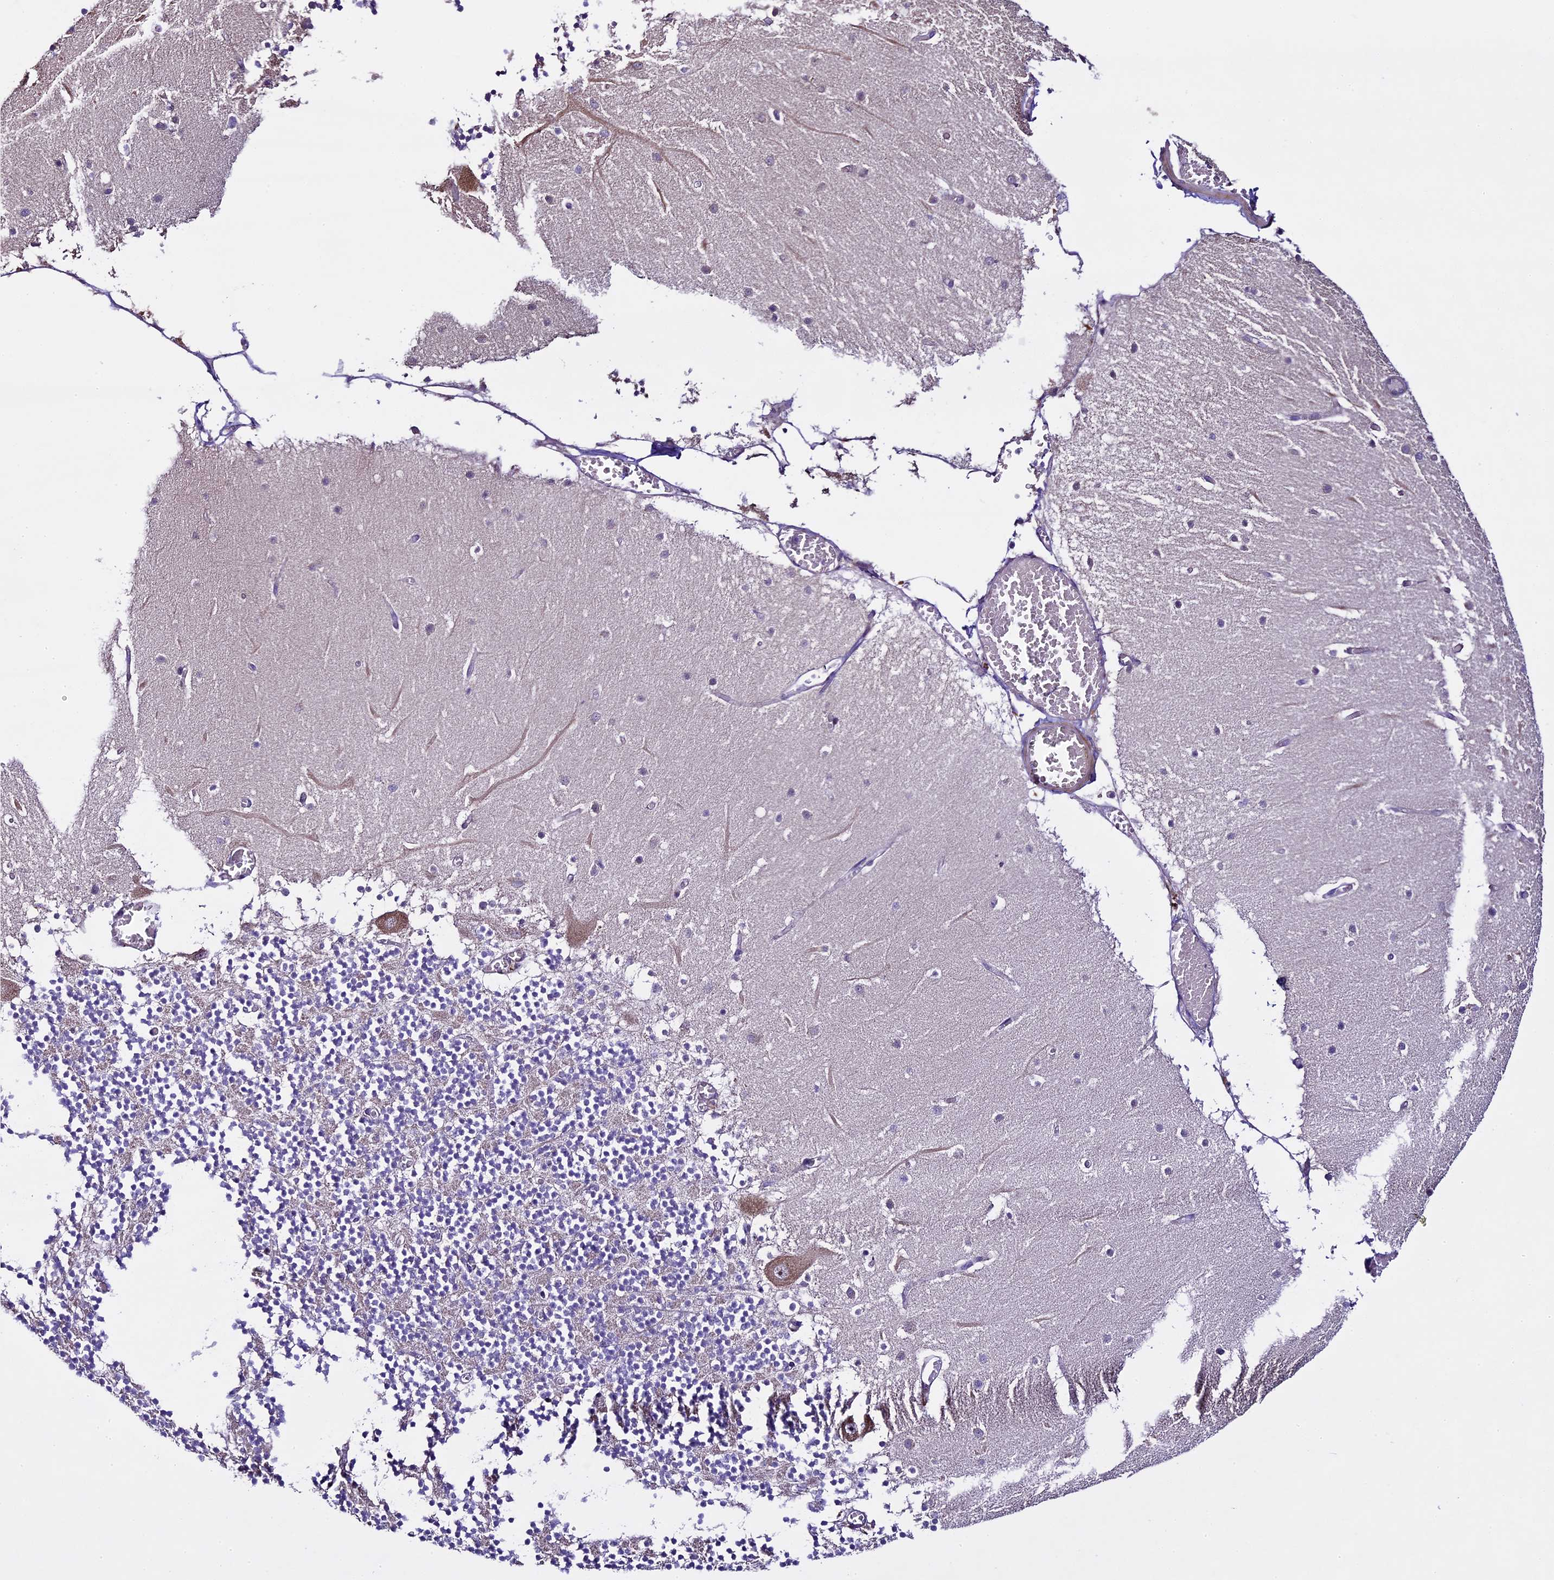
{"staining": {"intensity": "weak", "quantity": "<25%", "location": "cytoplasmic/membranous"}, "tissue": "cerebellum", "cell_type": "Cells in granular layer", "image_type": "normal", "snomed": [{"axis": "morphology", "description": "Normal tissue, NOS"}, {"axis": "topography", "description": "Cerebellum"}], "caption": "IHC of unremarkable human cerebellum displays no staining in cells in granular layer.", "gene": "SPIRE1", "patient": {"sex": "female", "age": 28}}